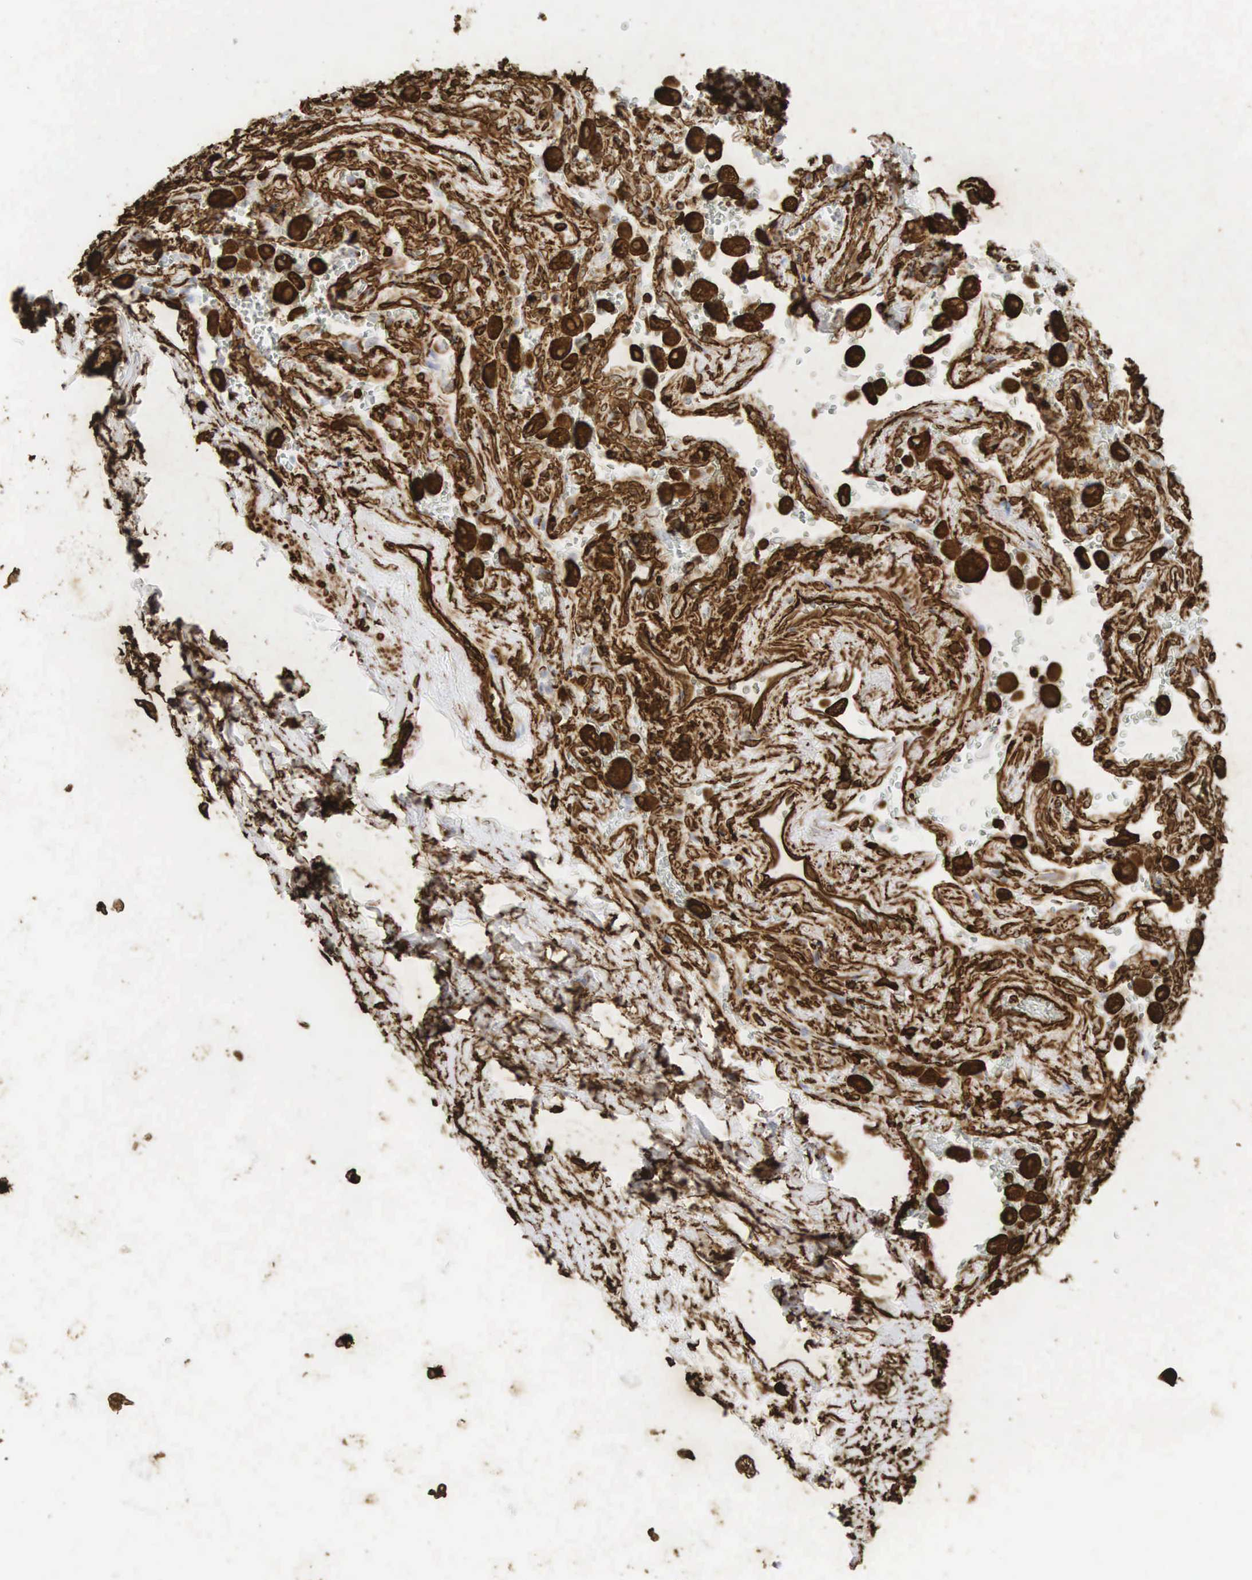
{"staining": {"intensity": "strong", "quantity": ">75%", "location": "cytoplasmic/membranous,nuclear"}, "tissue": "adipose tissue", "cell_type": "Adipocytes", "image_type": "normal", "snomed": [{"axis": "morphology", "description": "Normal tissue, NOS"}, {"axis": "topography", "description": "Cartilage tissue"}, {"axis": "topography", "description": "Lung"}], "caption": "This histopathology image shows immunohistochemistry (IHC) staining of benign human adipose tissue, with high strong cytoplasmic/membranous,nuclear expression in approximately >75% of adipocytes.", "gene": "VIM", "patient": {"sex": "male", "age": 65}}